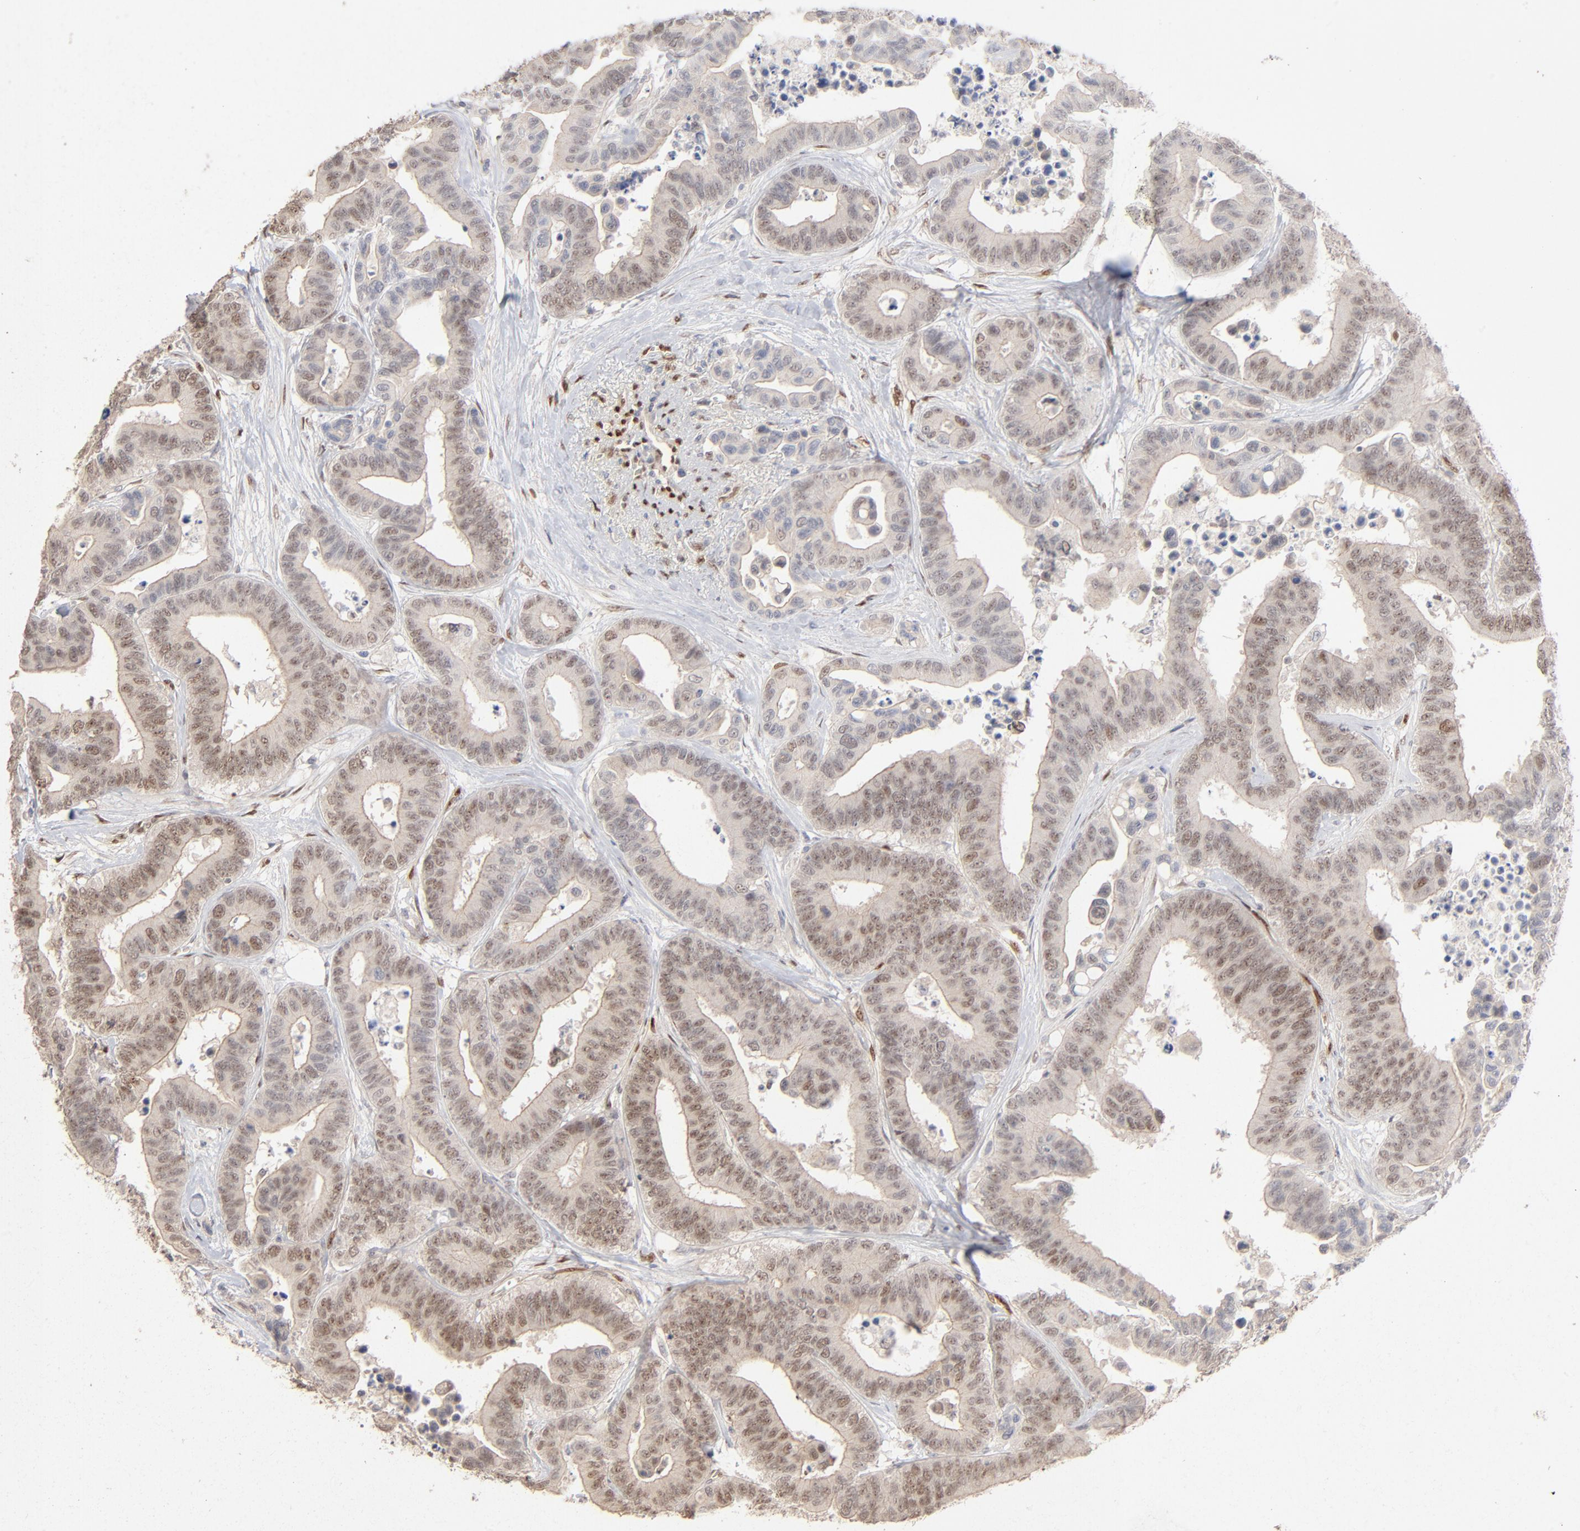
{"staining": {"intensity": "moderate", "quantity": ">75%", "location": "nuclear"}, "tissue": "colorectal cancer", "cell_type": "Tumor cells", "image_type": "cancer", "snomed": [{"axis": "morphology", "description": "Adenocarcinoma, NOS"}, {"axis": "topography", "description": "Colon"}], "caption": "A brown stain labels moderate nuclear expression of a protein in colorectal adenocarcinoma tumor cells.", "gene": "NFIB", "patient": {"sex": "male", "age": 82}}